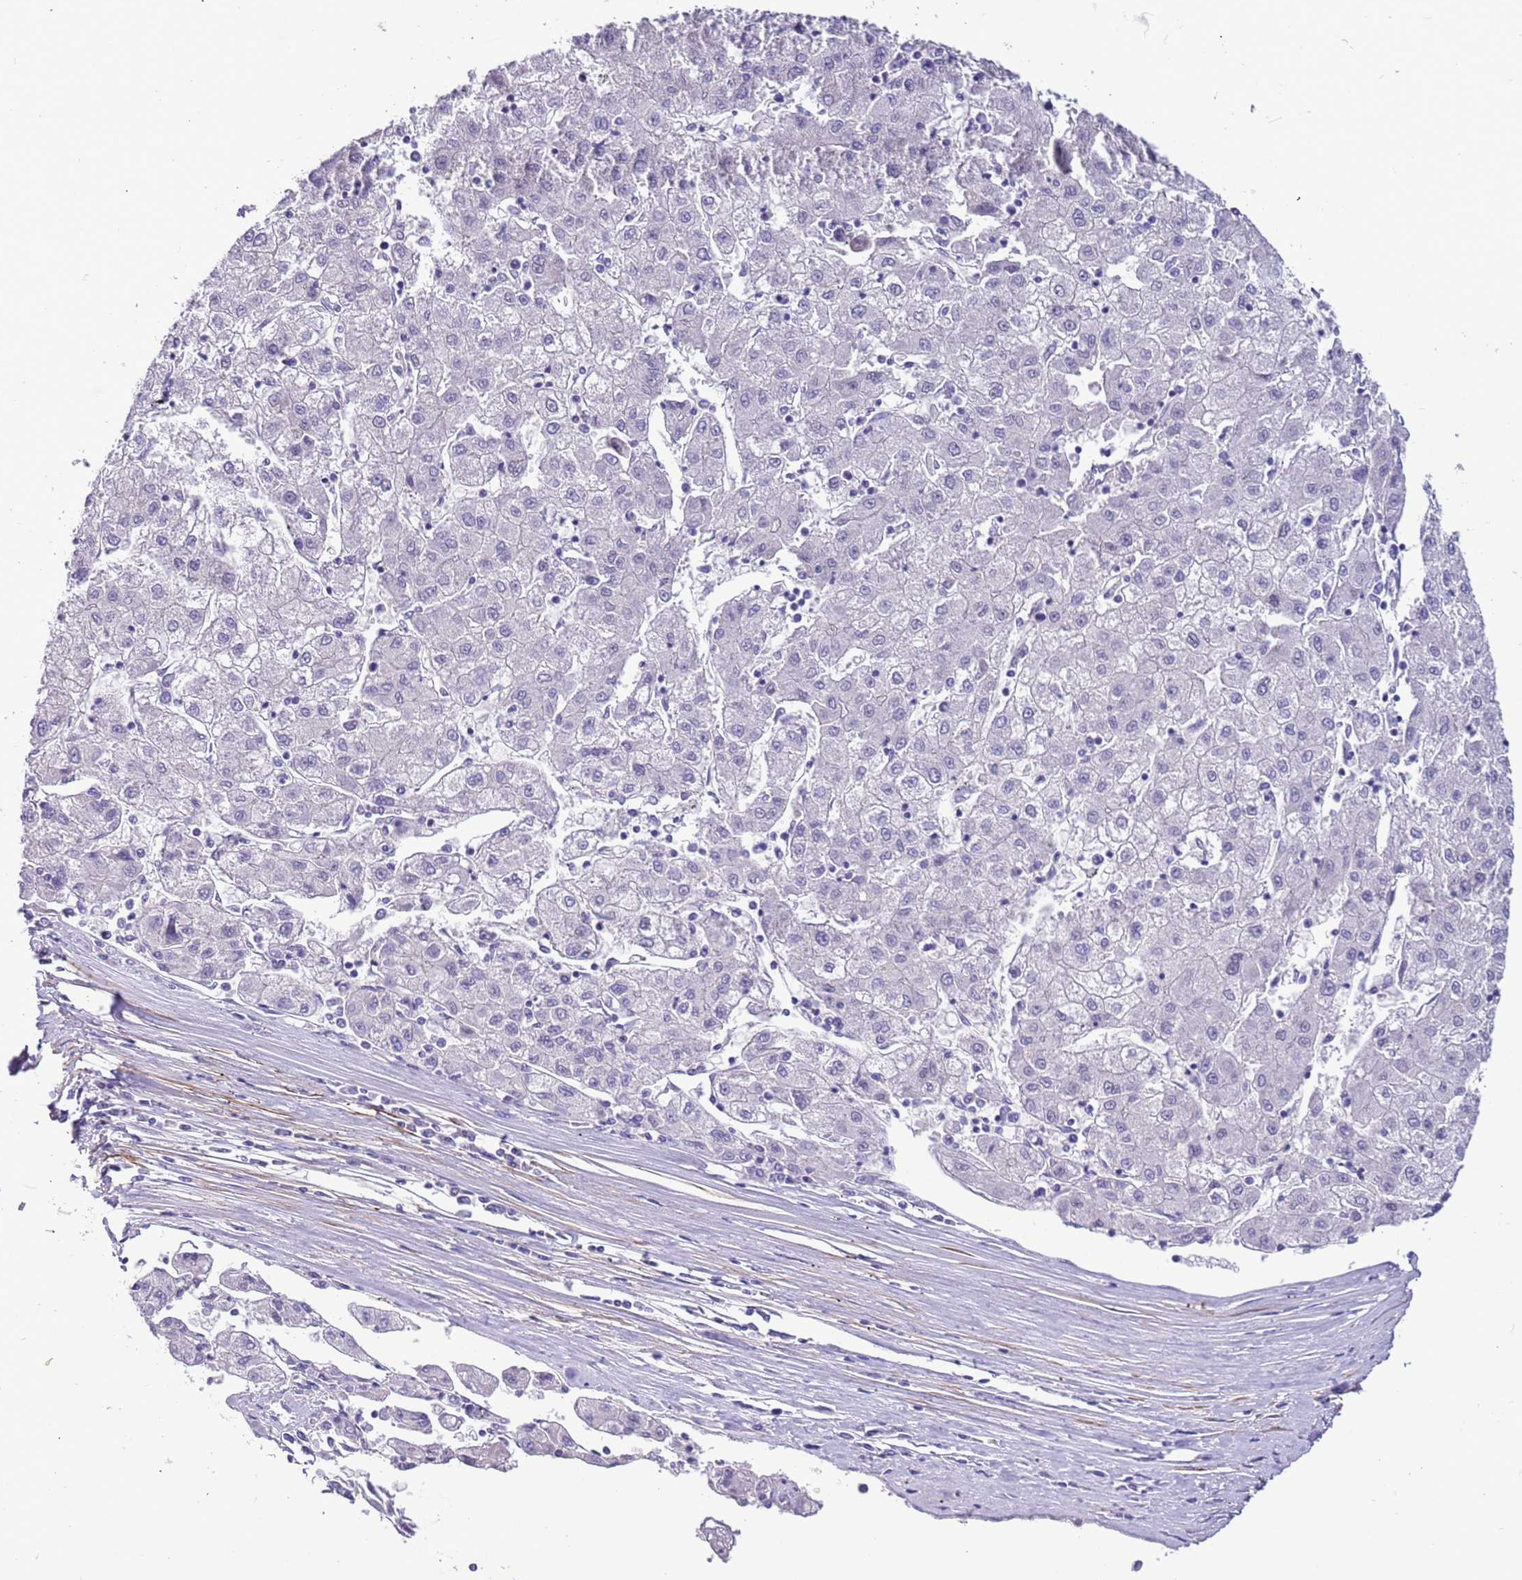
{"staining": {"intensity": "negative", "quantity": "none", "location": "none"}, "tissue": "liver cancer", "cell_type": "Tumor cells", "image_type": "cancer", "snomed": [{"axis": "morphology", "description": "Carcinoma, Hepatocellular, NOS"}, {"axis": "topography", "description": "Liver"}], "caption": "Immunohistochemical staining of human liver cancer (hepatocellular carcinoma) displays no significant positivity in tumor cells. (DAB (3,3'-diaminobenzidine) immunohistochemistry, high magnification).", "gene": "PLEKHH1", "patient": {"sex": "male", "age": 72}}